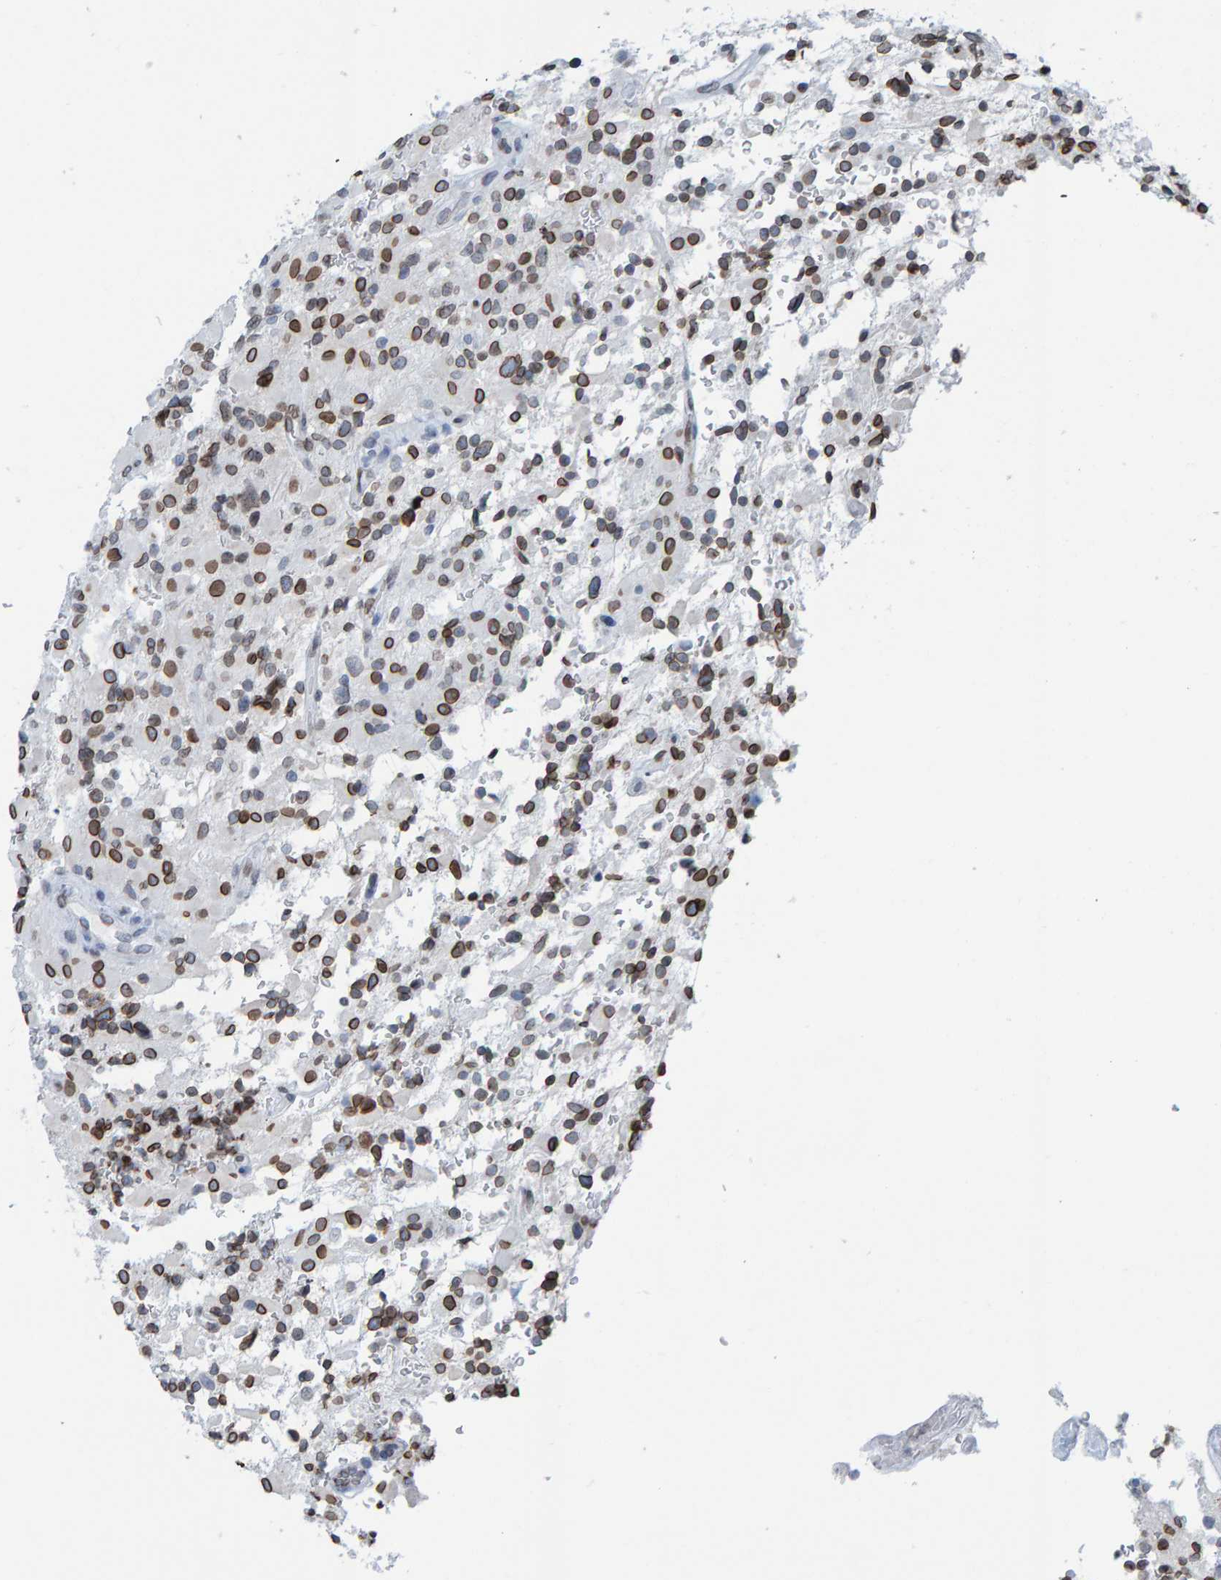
{"staining": {"intensity": "strong", "quantity": ">75%", "location": "cytoplasmic/membranous,nuclear"}, "tissue": "glioma", "cell_type": "Tumor cells", "image_type": "cancer", "snomed": [{"axis": "morphology", "description": "Glioma, malignant, High grade"}, {"axis": "topography", "description": "Brain"}], "caption": "Malignant high-grade glioma stained for a protein shows strong cytoplasmic/membranous and nuclear positivity in tumor cells.", "gene": "LMNB2", "patient": {"sex": "male", "age": 71}}